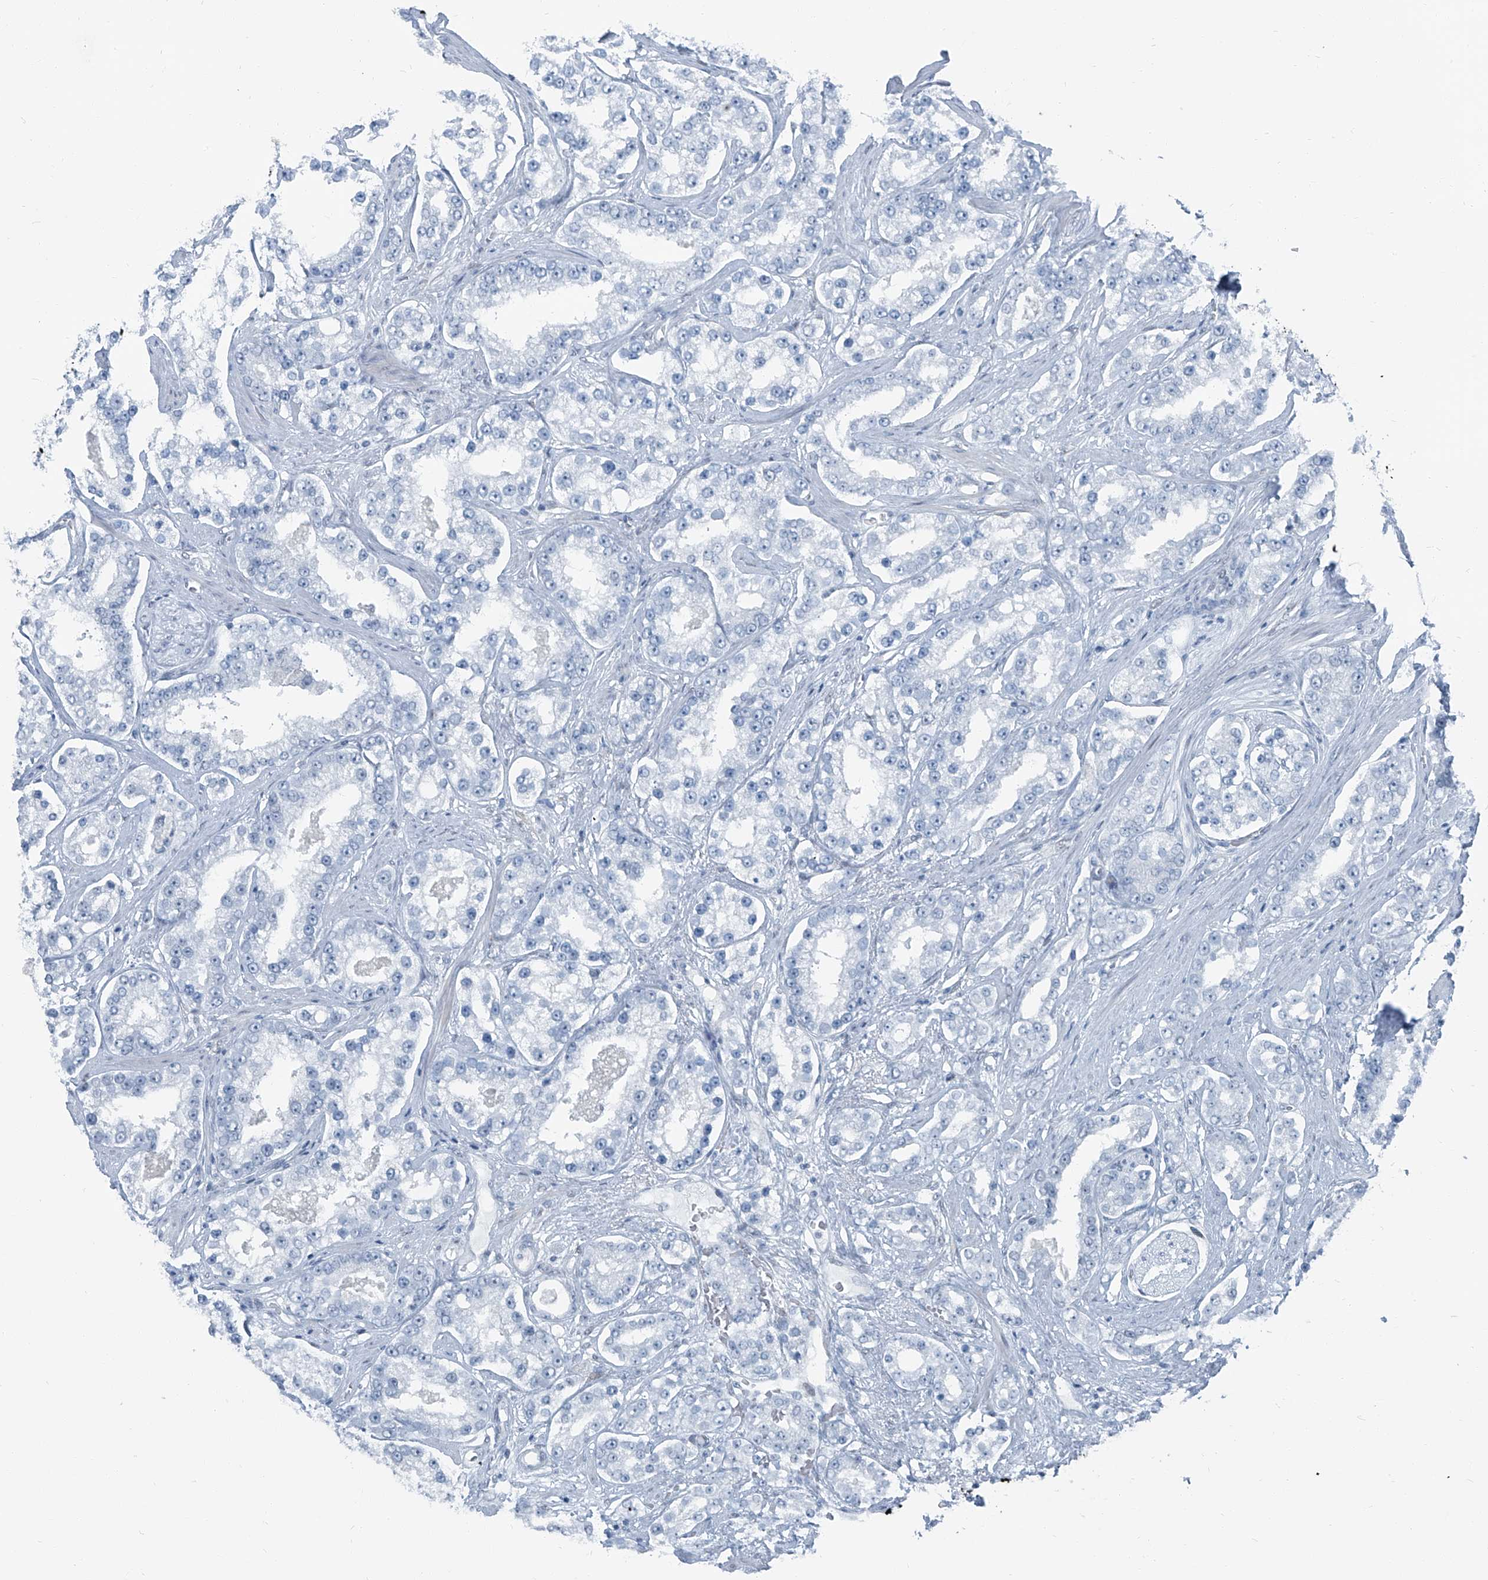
{"staining": {"intensity": "negative", "quantity": "none", "location": "none"}, "tissue": "prostate cancer", "cell_type": "Tumor cells", "image_type": "cancer", "snomed": [{"axis": "morphology", "description": "Normal tissue, NOS"}, {"axis": "morphology", "description": "Adenocarcinoma, High grade"}, {"axis": "topography", "description": "Prostate"}], "caption": "Protein analysis of prostate cancer shows no significant expression in tumor cells.", "gene": "RGN", "patient": {"sex": "male", "age": 83}}